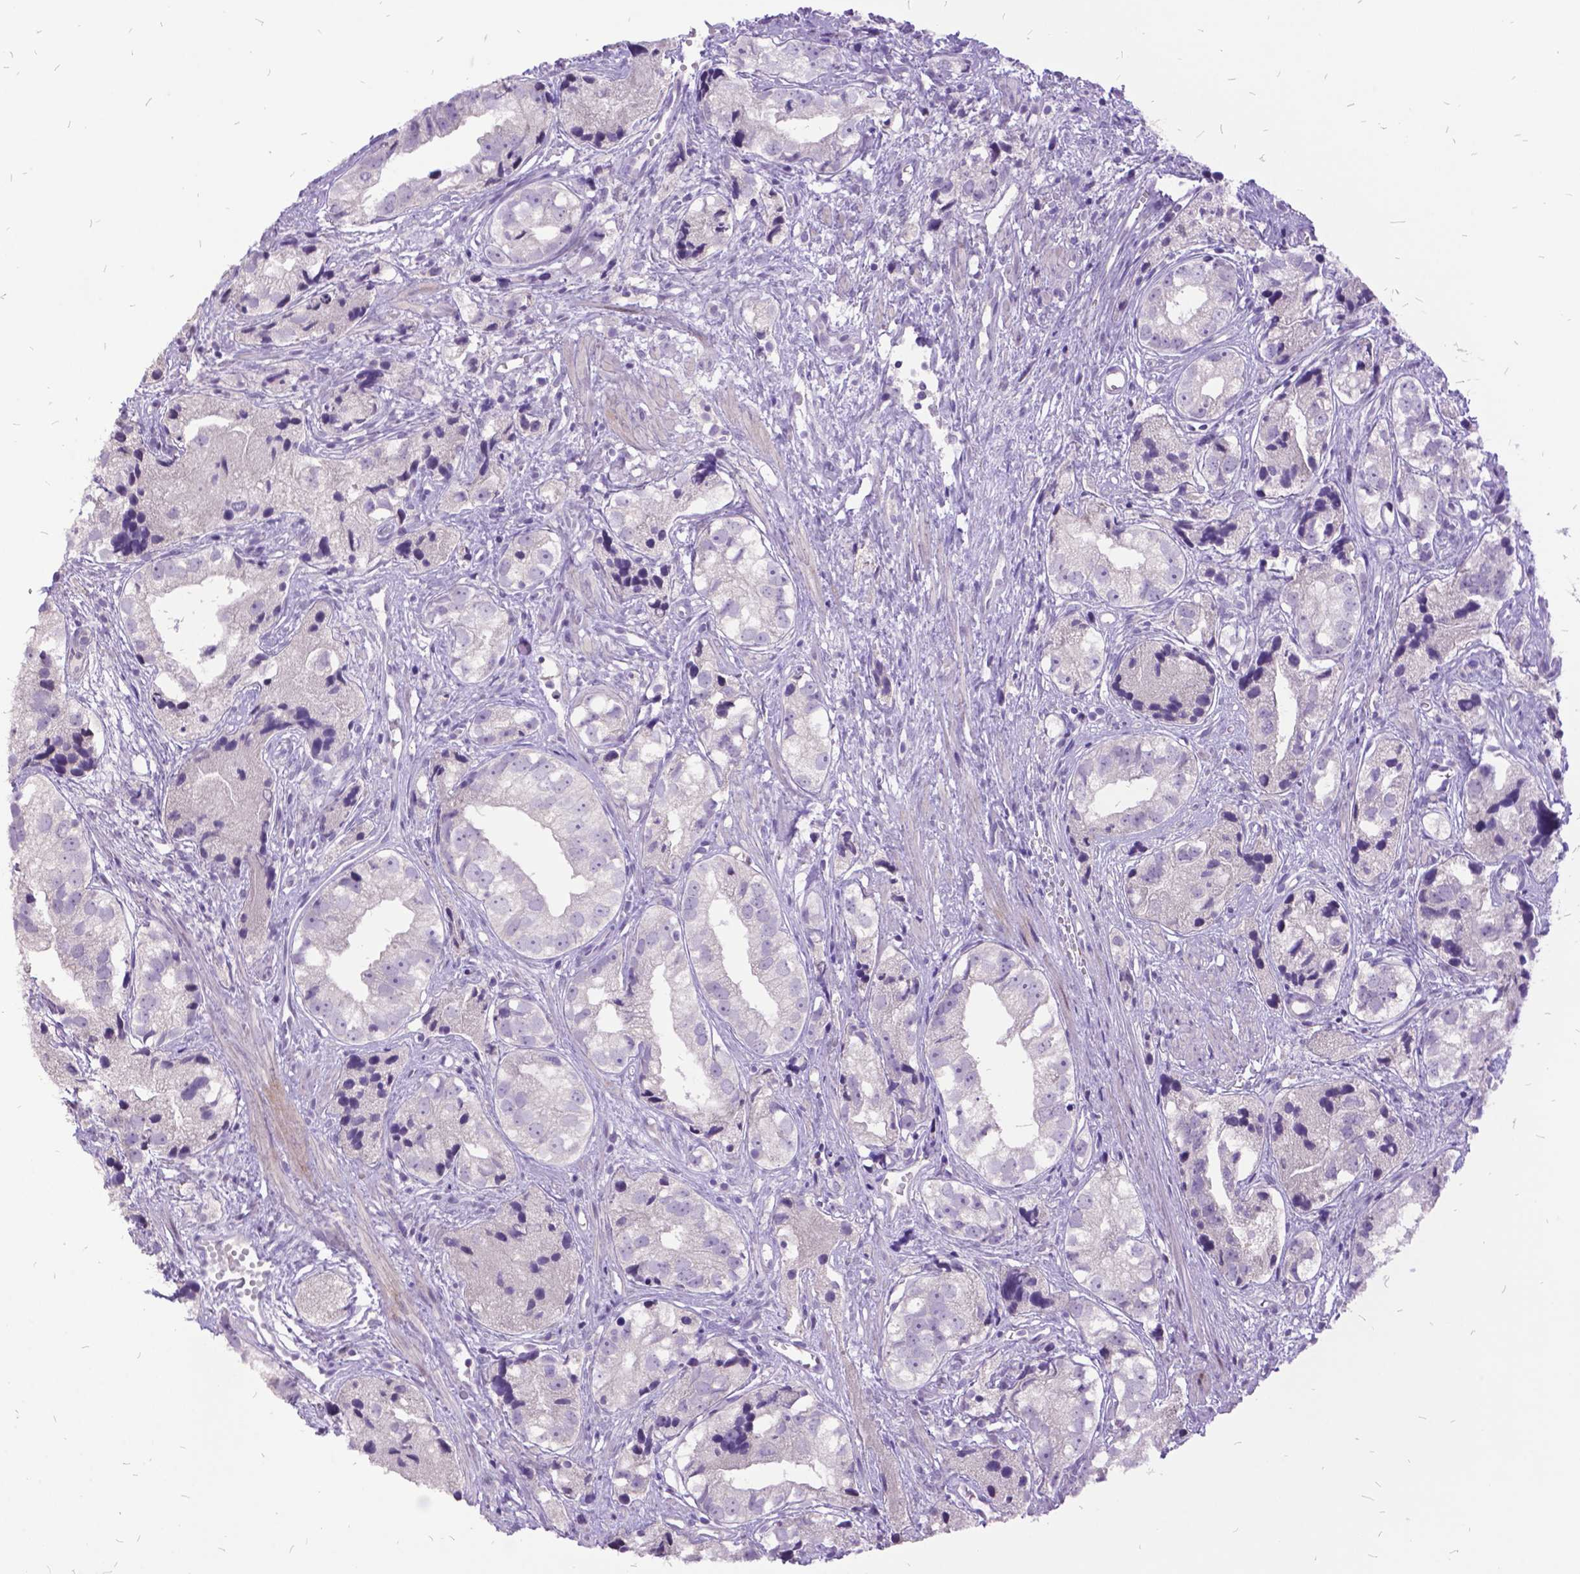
{"staining": {"intensity": "negative", "quantity": "none", "location": "none"}, "tissue": "prostate cancer", "cell_type": "Tumor cells", "image_type": "cancer", "snomed": [{"axis": "morphology", "description": "Adenocarcinoma, High grade"}, {"axis": "topography", "description": "Prostate"}], "caption": "This histopathology image is of high-grade adenocarcinoma (prostate) stained with IHC to label a protein in brown with the nuclei are counter-stained blue. There is no positivity in tumor cells.", "gene": "ITGB6", "patient": {"sex": "male", "age": 68}}